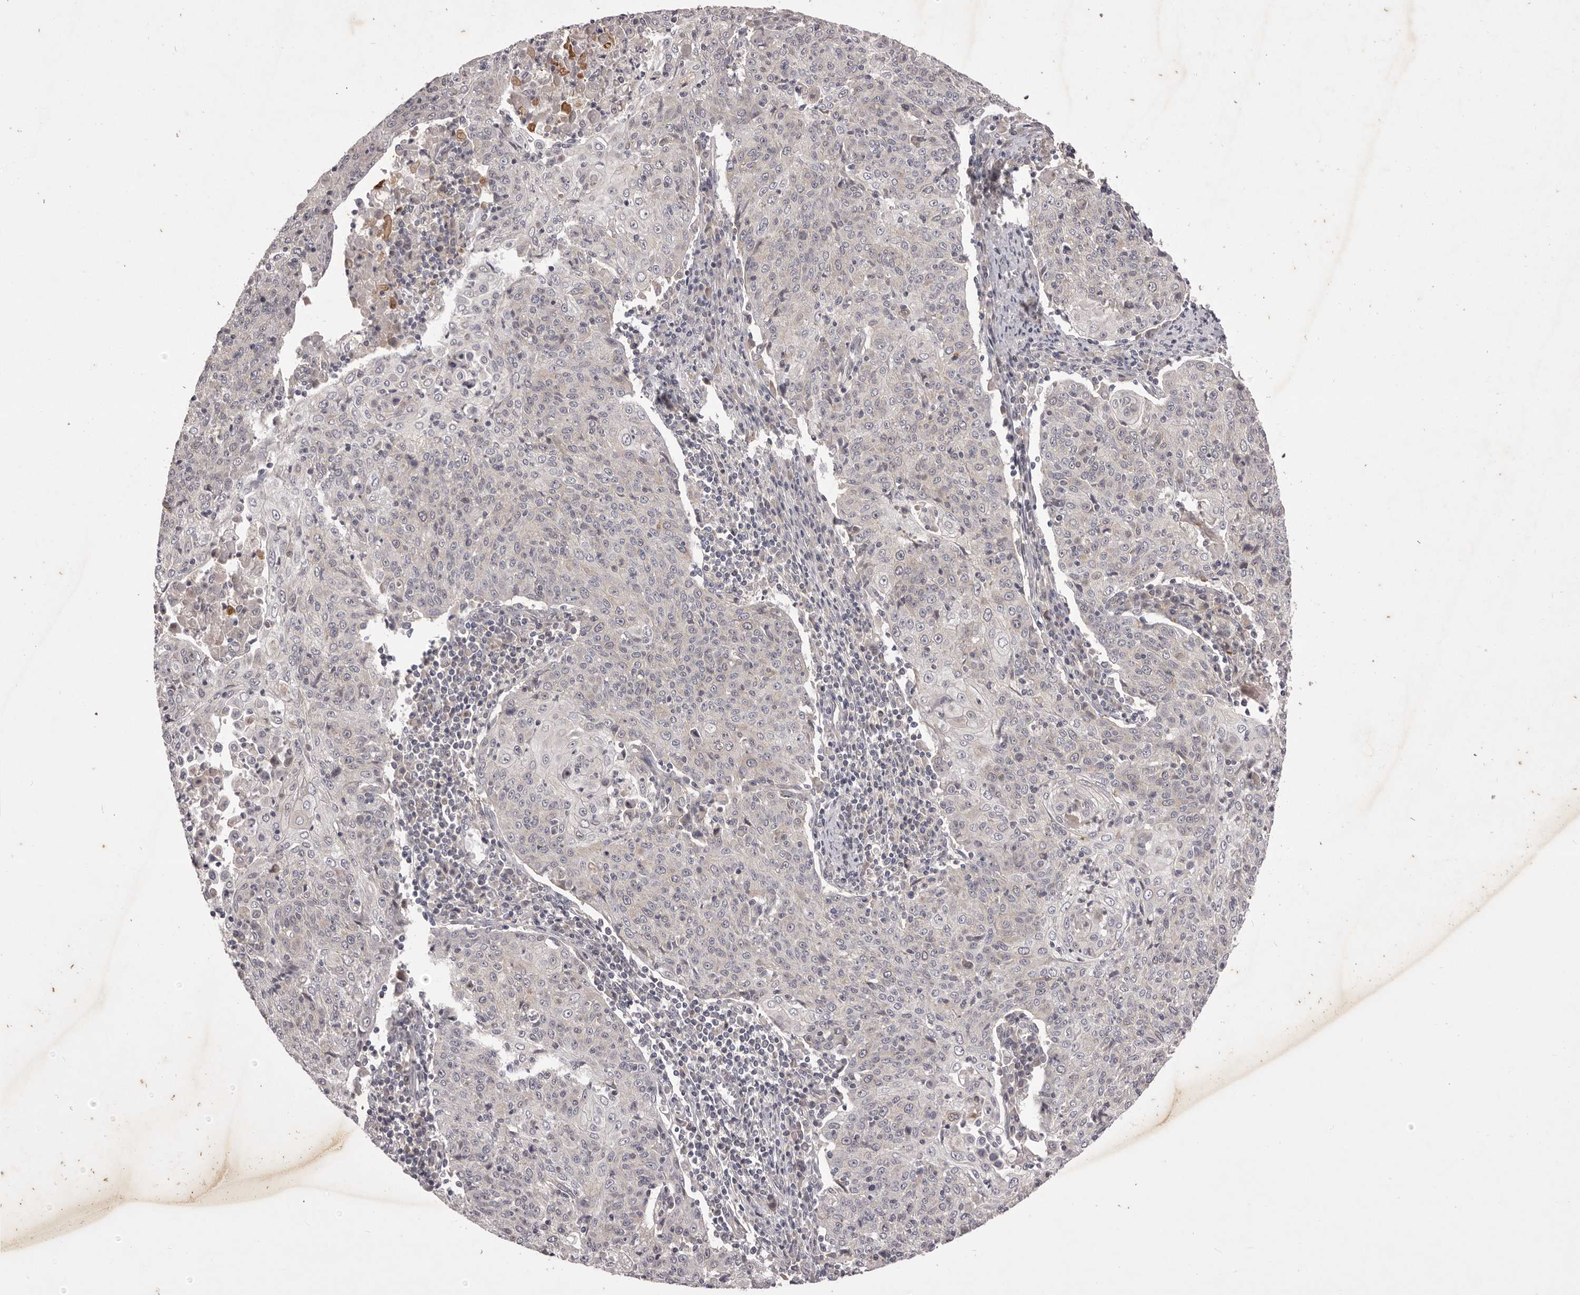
{"staining": {"intensity": "negative", "quantity": "none", "location": "none"}, "tissue": "cervical cancer", "cell_type": "Tumor cells", "image_type": "cancer", "snomed": [{"axis": "morphology", "description": "Squamous cell carcinoma, NOS"}, {"axis": "topography", "description": "Cervix"}], "caption": "The photomicrograph demonstrates no staining of tumor cells in cervical squamous cell carcinoma.", "gene": "PNRC1", "patient": {"sex": "female", "age": 48}}